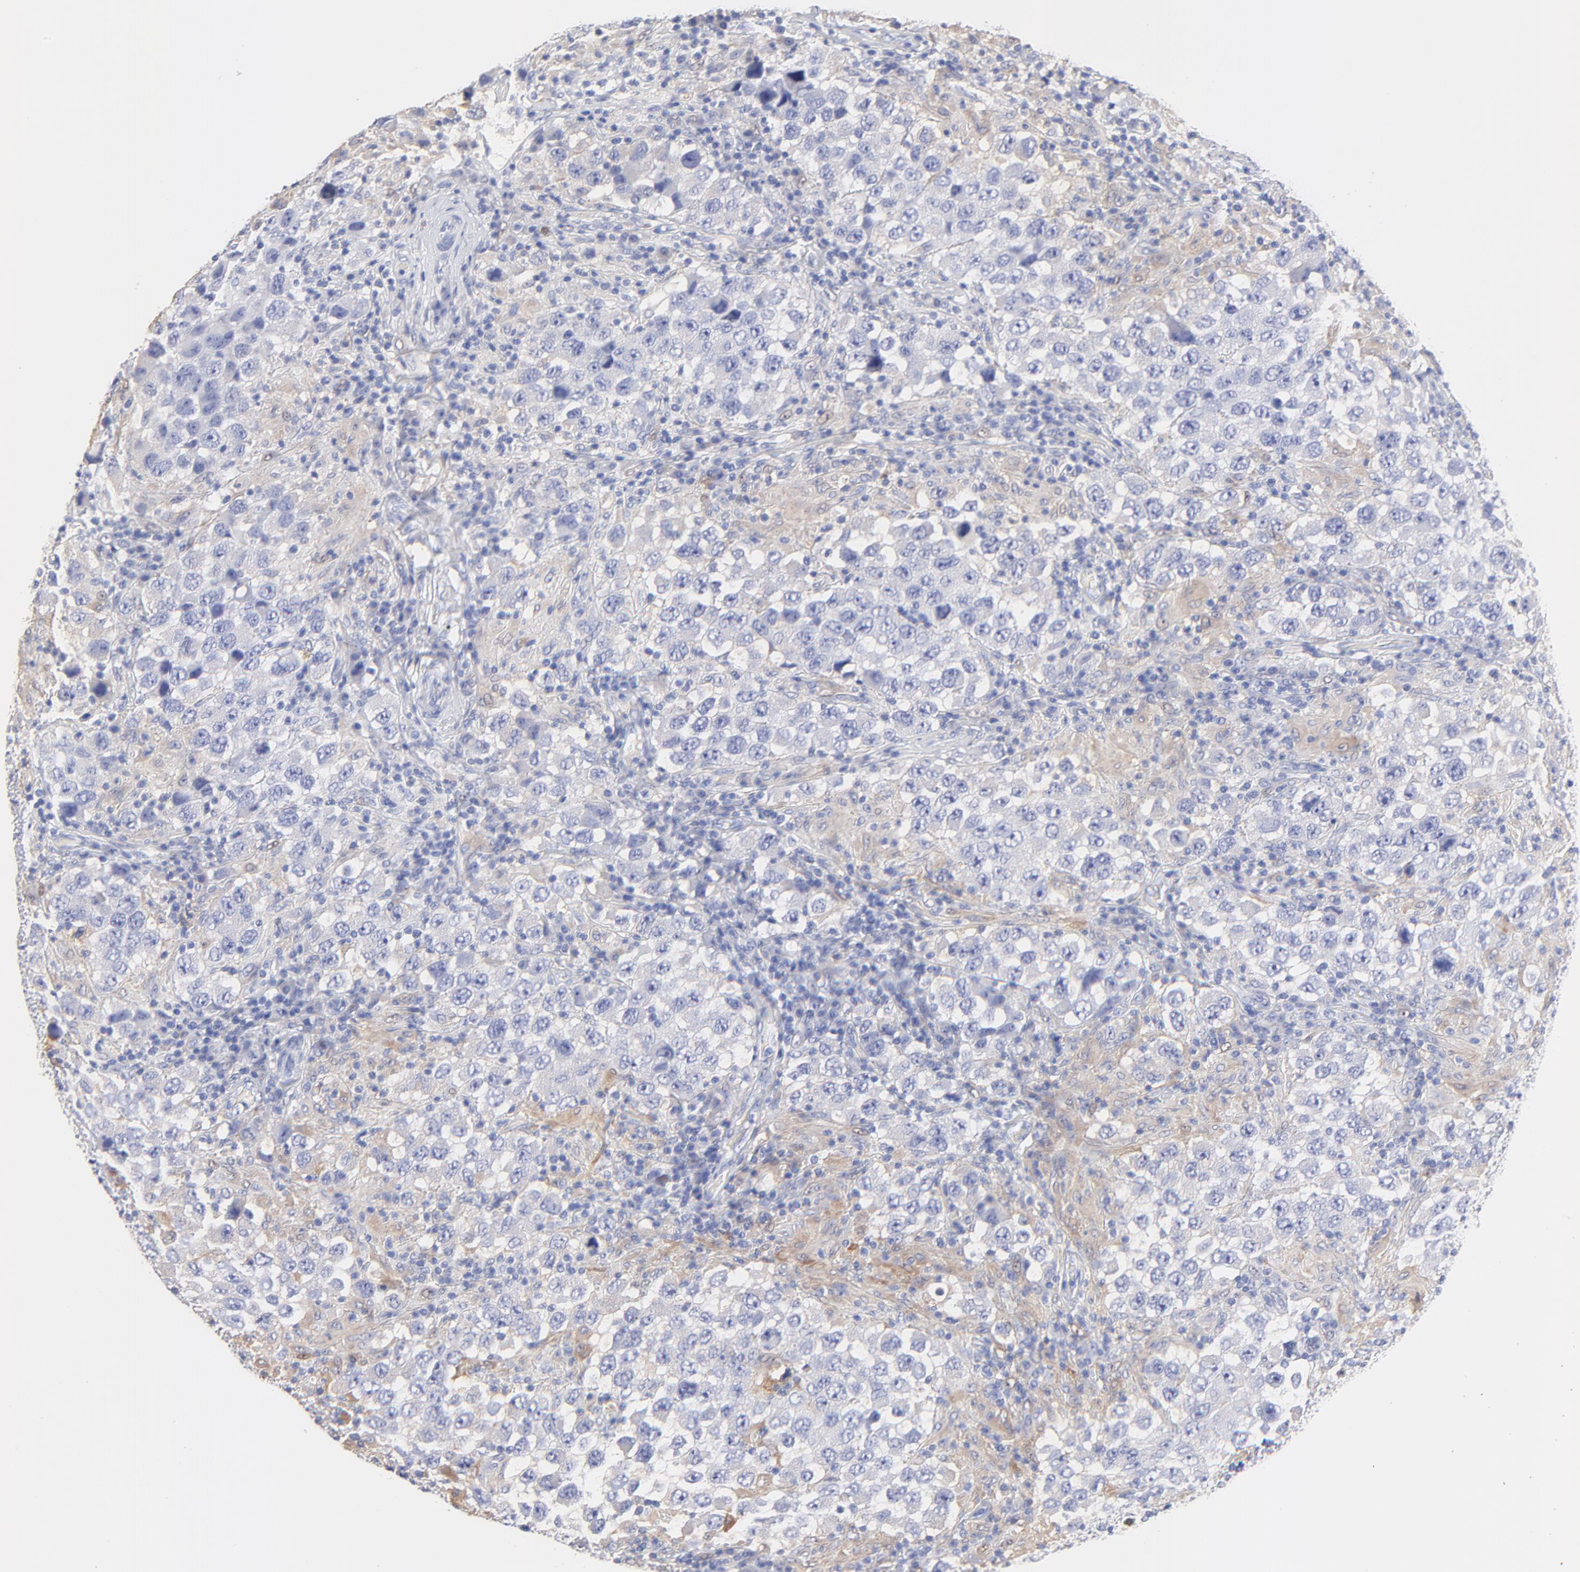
{"staining": {"intensity": "weak", "quantity": "<25%", "location": "cytoplasmic/membranous"}, "tissue": "testis cancer", "cell_type": "Tumor cells", "image_type": "cancer", "snomed": [{"axis": "morphology", "description": "Carcinoma, Embryonal, NOS"}, {"axis": "topography", "description": "Testis"}], "caption": "There is no significant positivity in tumor cells of testis cancer.", "gene": "SMARCA1", "patient": {"sex": "male", "age": 21}}